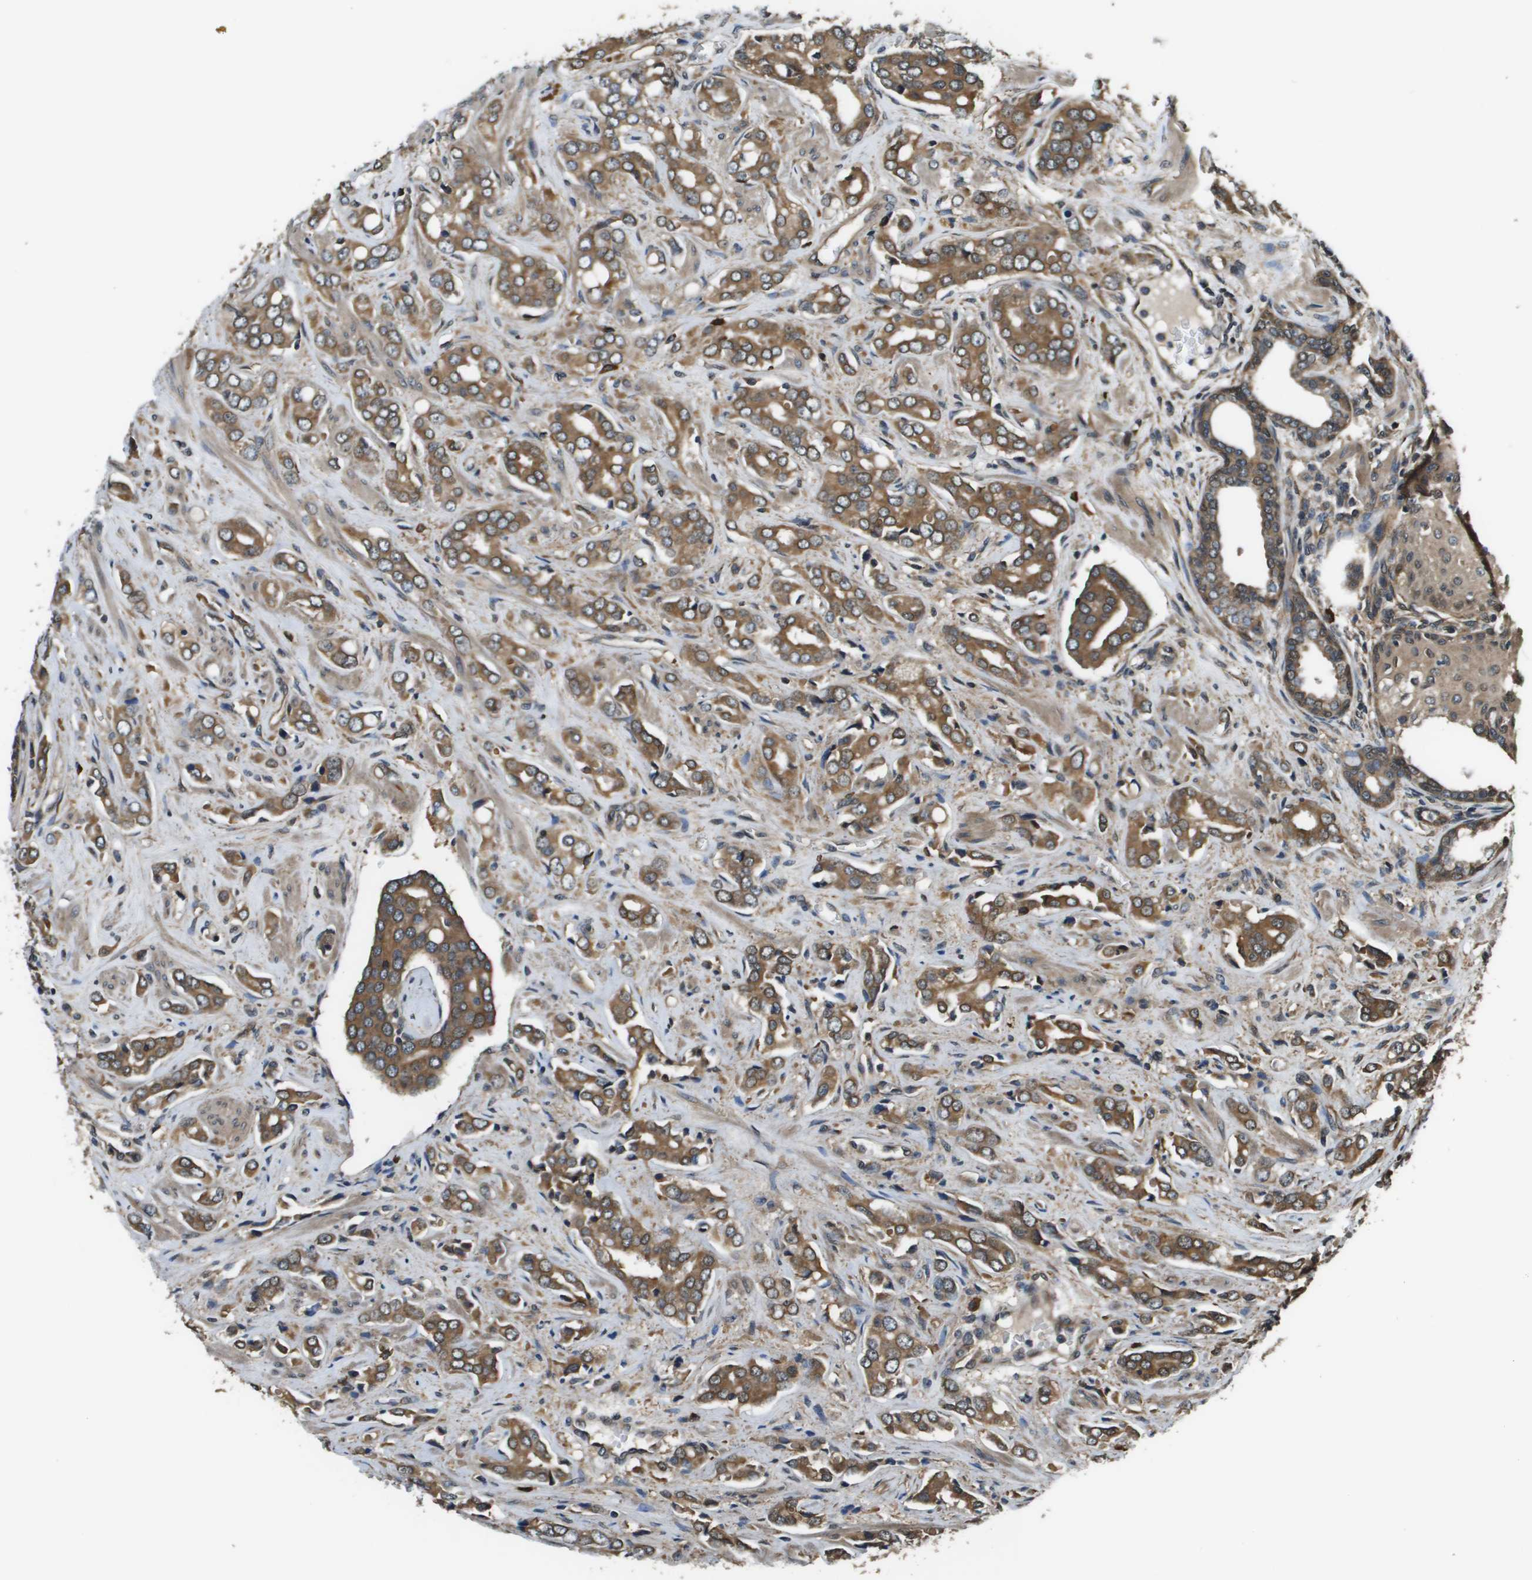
{"staining": {"intensity": "moderate", "quantity": ">75%", "location": "cytoplasmic/membranous"}, "tissue": "prostate cancer", "cell_type": "Tumor cells", "image_type": "cancer", "snomed": [{"axis": "morphology", "description": "Adenocarcinoma, High grade"}, {"axis": "topography", "description": "Prostate"}], "caption": "Immunohistochemical staining of human high-grade adenocarcinoma (prostate) displays moderate cytoplasmic/membranous protein expression in approximately >75% of tumor cells. (Brightfield microscopy of DAB IHC at high magnification).", "gene": "SEC62", "patient": {"sex": "male", "age": 52}}